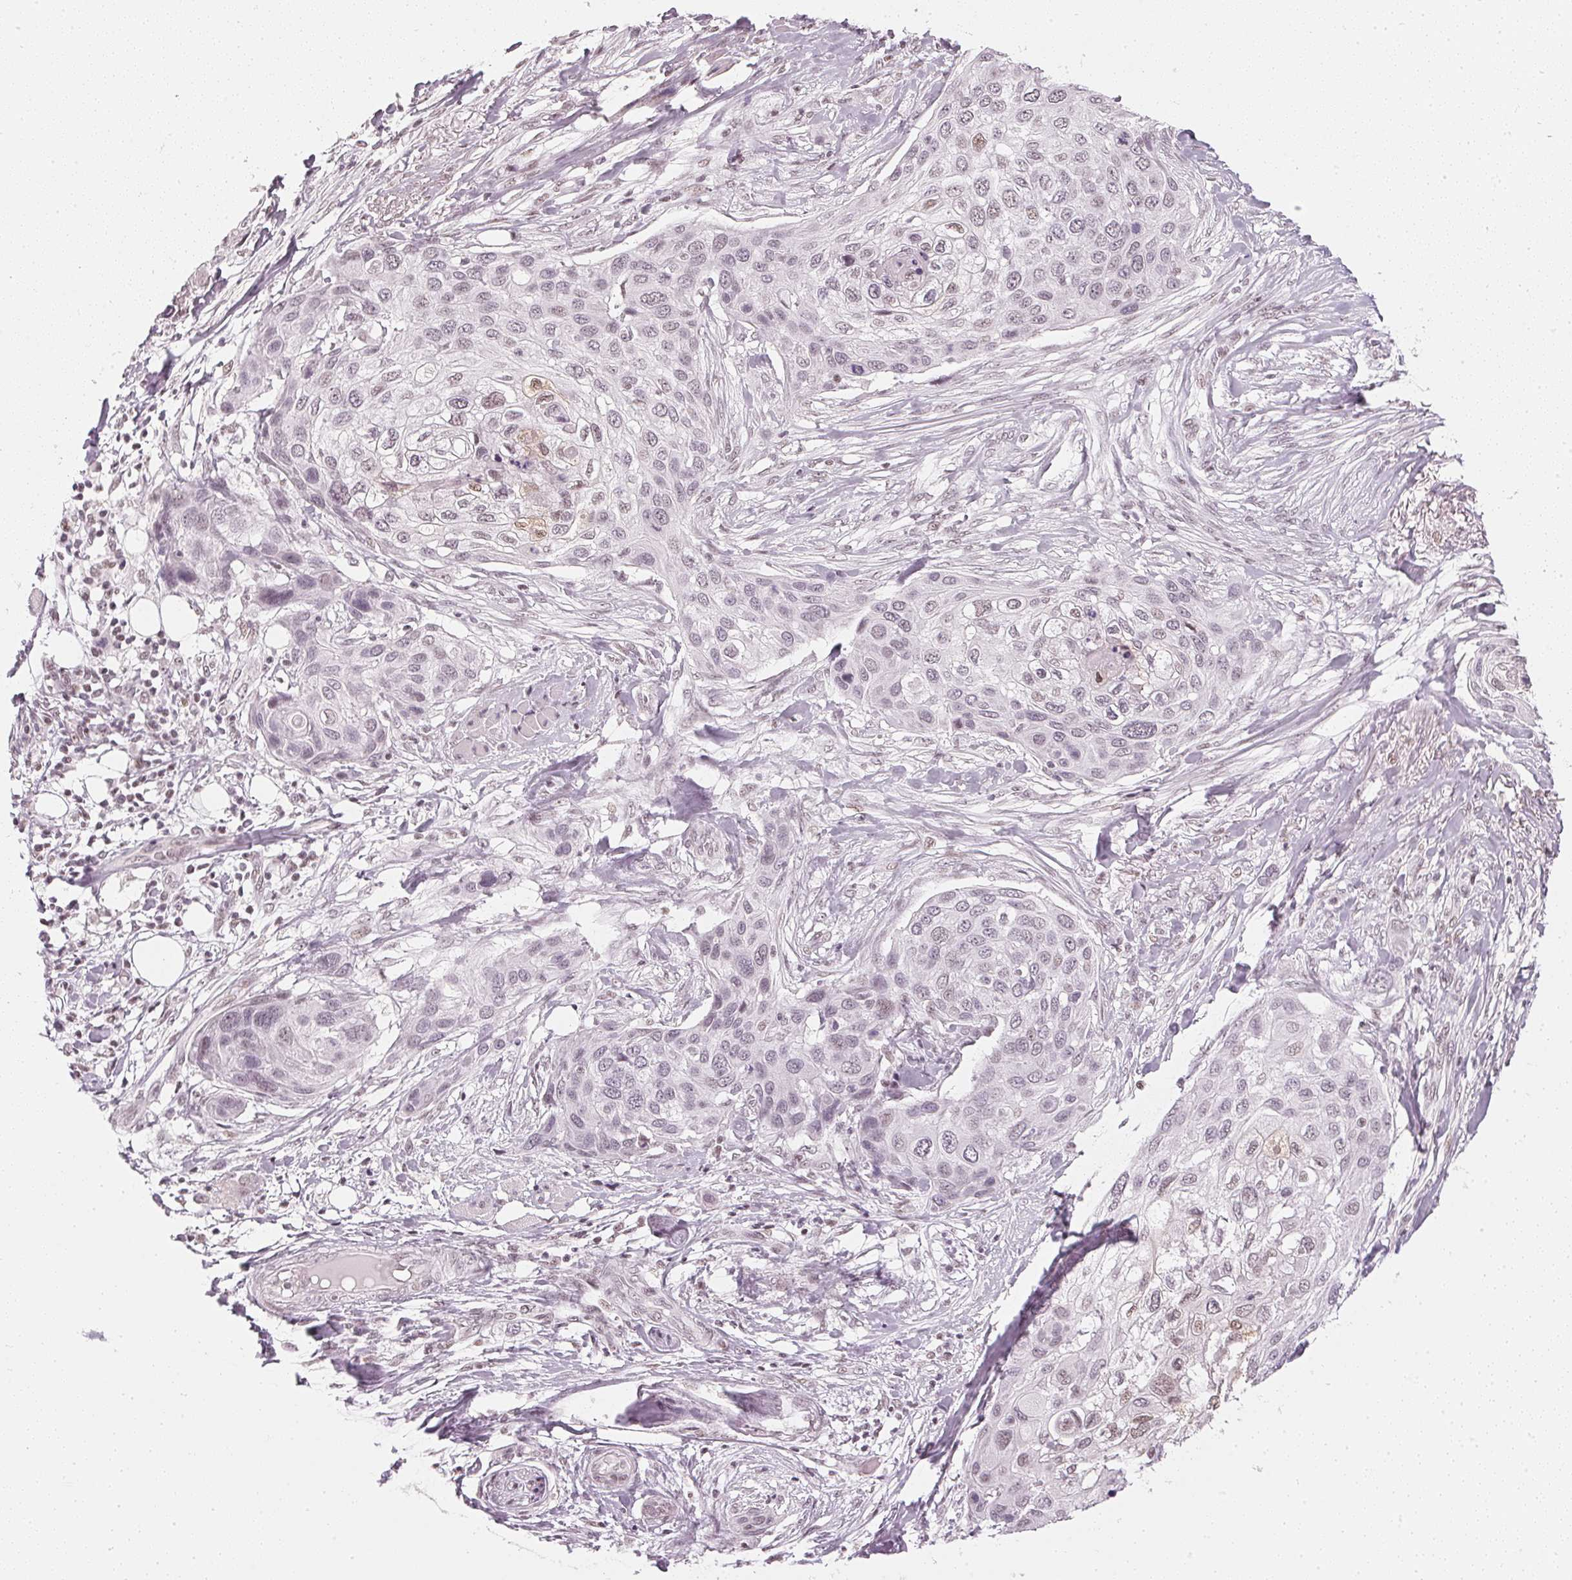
{"staining": {"intensity": "negative", "quantity": "none", "location": "none"}, "tissue": "skin cancer", "cell_type": "Tumor cells", "image_type": "cancer", "snomed": [{"axis": "morphology", "description": "Squamous cell carcinoma, NOS"}, {"axis": "topography", "description": "Skin"}], "caption": "Image shows no significant protein expression in tumor cells of squamous cell carcinoma (skin).", "gene": "DNAJC6", "patient": {"sex": "female", "age": 87}}